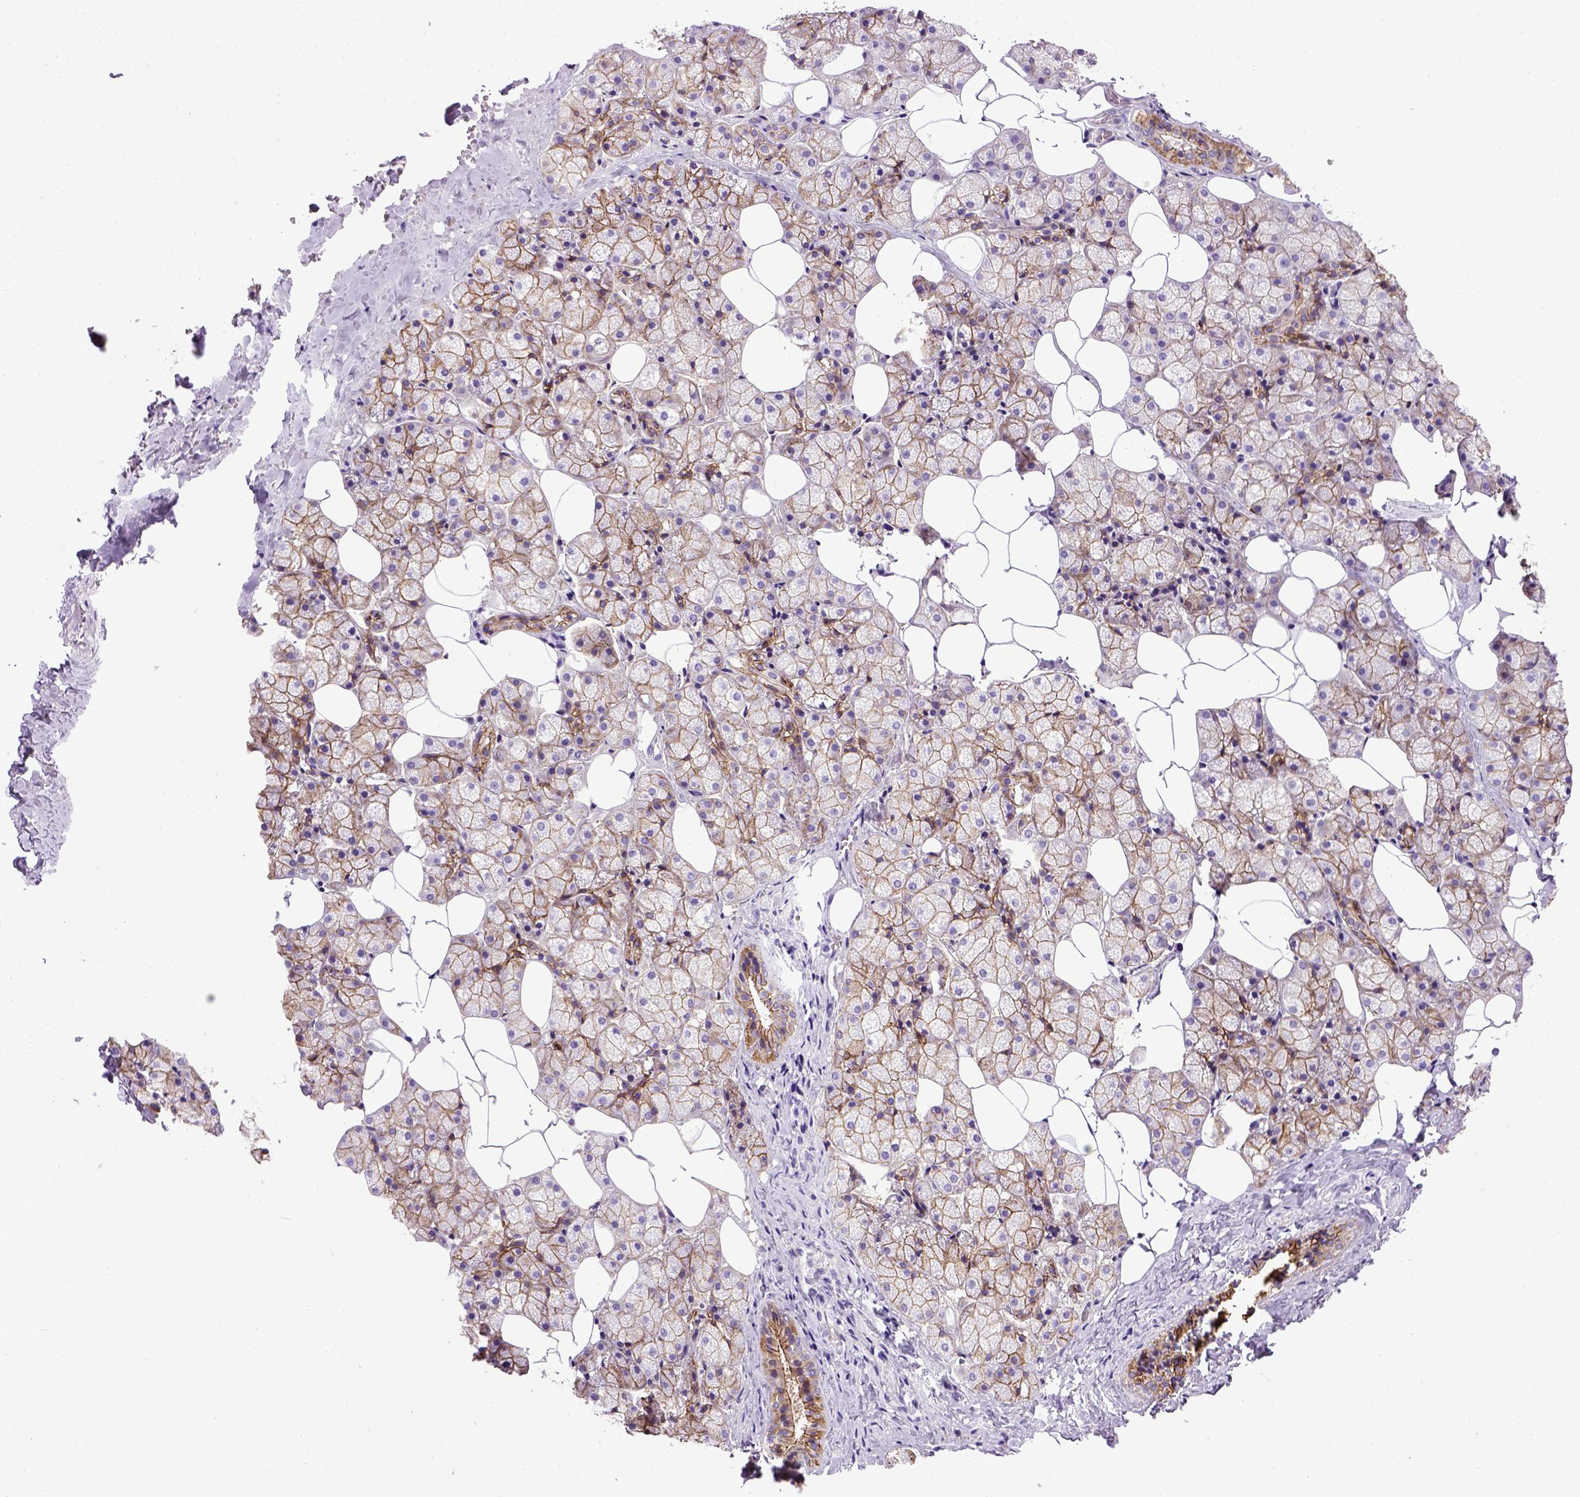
{"staining": {"intensity": "moderate", "quantity": ">75%", "location": "cytoplasmic/membranous"}, "tissue": "salivary gland", "cell_type": "Glandular cells", "image_type": "normal", "snomed": [{"axis": "morphology", "description": "Normal tissue, NOS"}, {"axis": "topography", "description": "Salivary gland"}], "caption": "The histopathology image shows a brown stain indicating the presence of a protein in the cytoplasmic/membranous of glandular cells in salivary gland. Immunohistochemistry stains the protein in brown and the nuclei are stained blue.", "gene": "CDH1", "patient": {"sex": "male", "age": 38}}